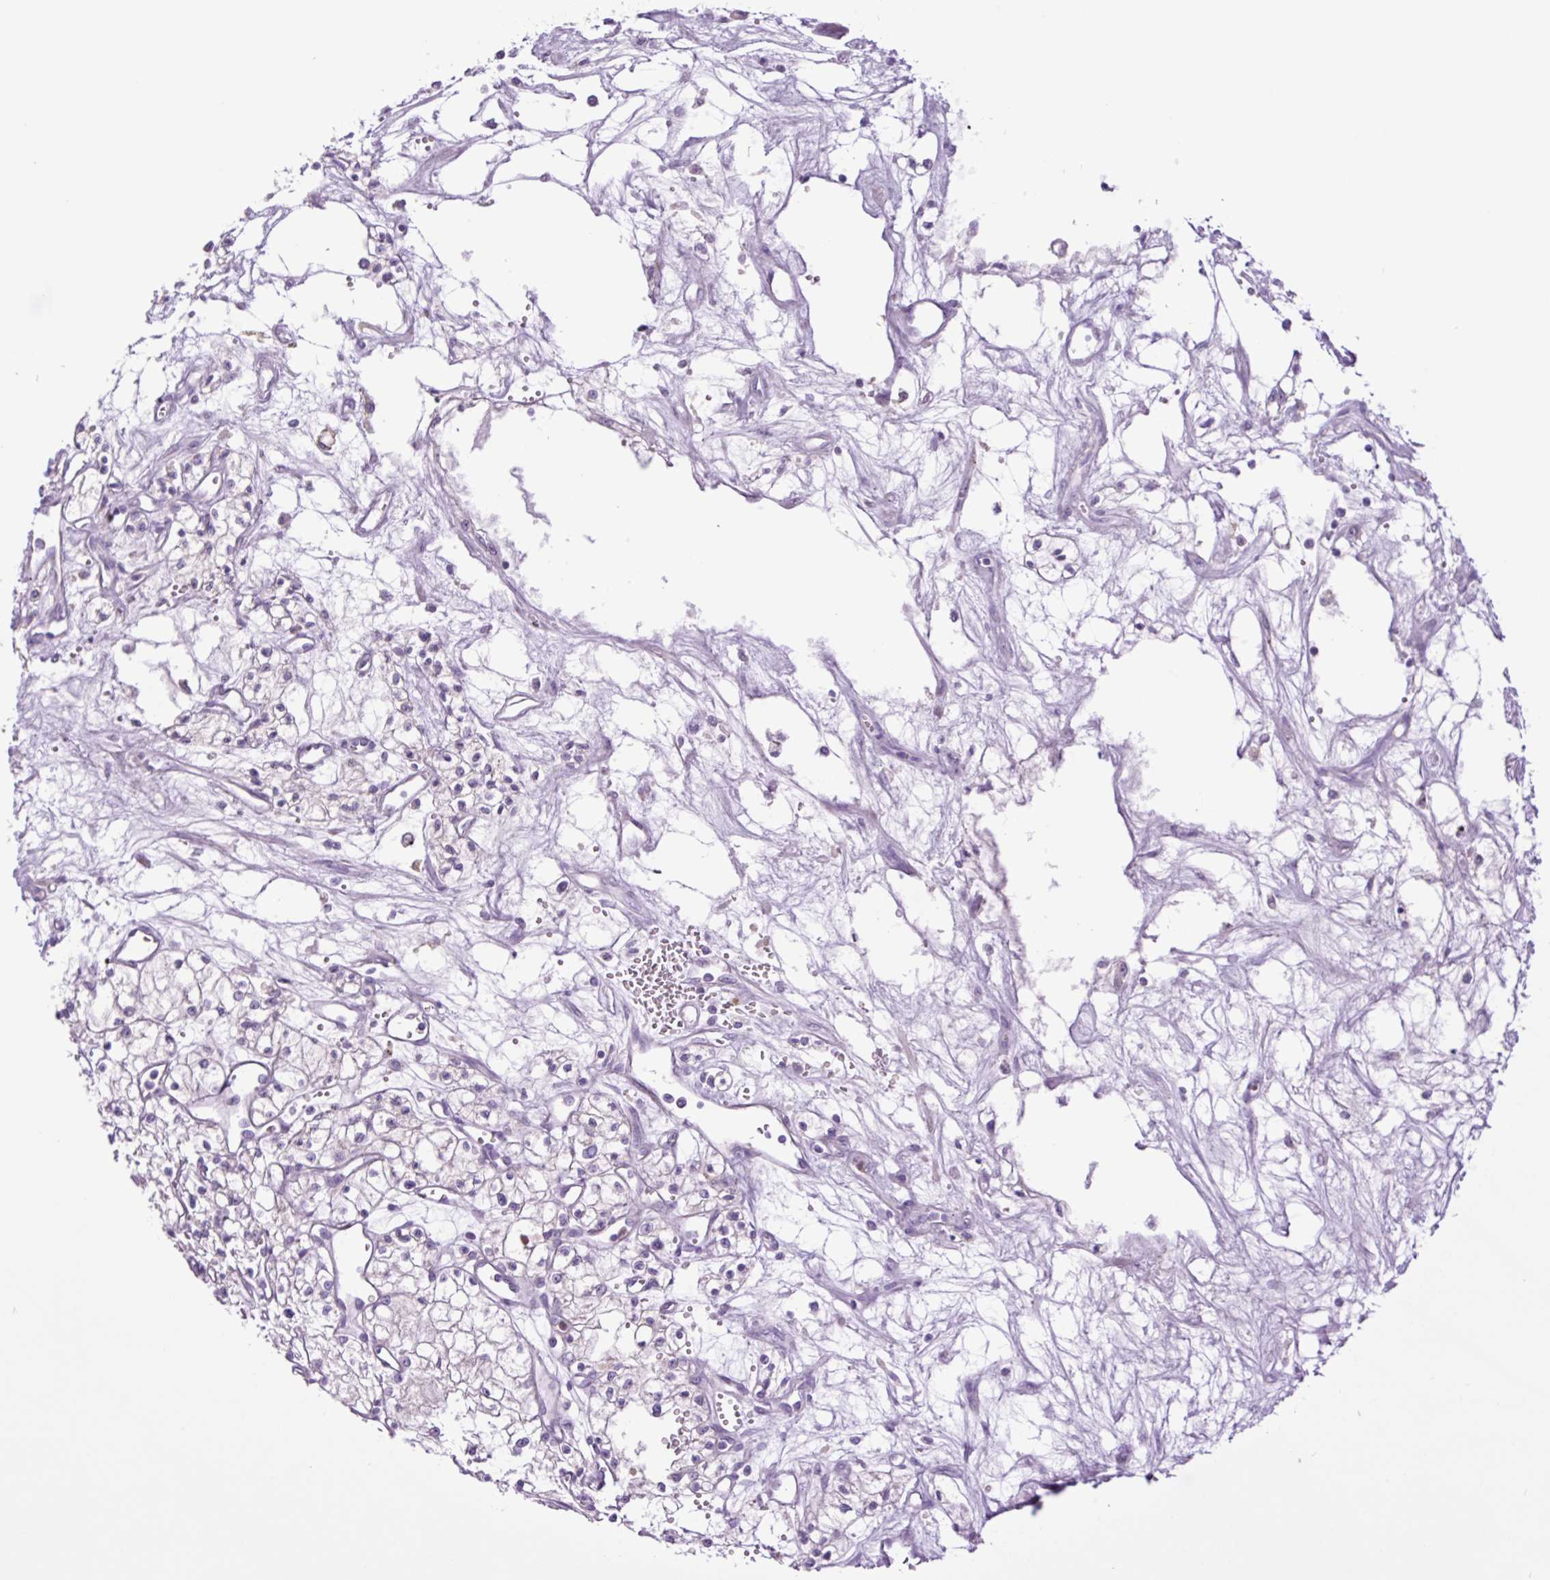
{"staining": {"intensity": "negative", "quantity": "none", "location": "none"}, "tissue": "renal cancer", "cell_type": "Tumor cells", "image_type": "cancer", "snomed": [{"axis": "morphology", "description": "Adenocarcinoma, NOS"}, {"axis": "topography", "description": "Kidney"}], "caption": "High power microscopy image of an immunohistochemistry histopathology image of adenocarcinoma (renal), revealing no significant positivity in tumor cells.", "gene": "MFSD3", "patient": {"sex": "male", "age": 59}}